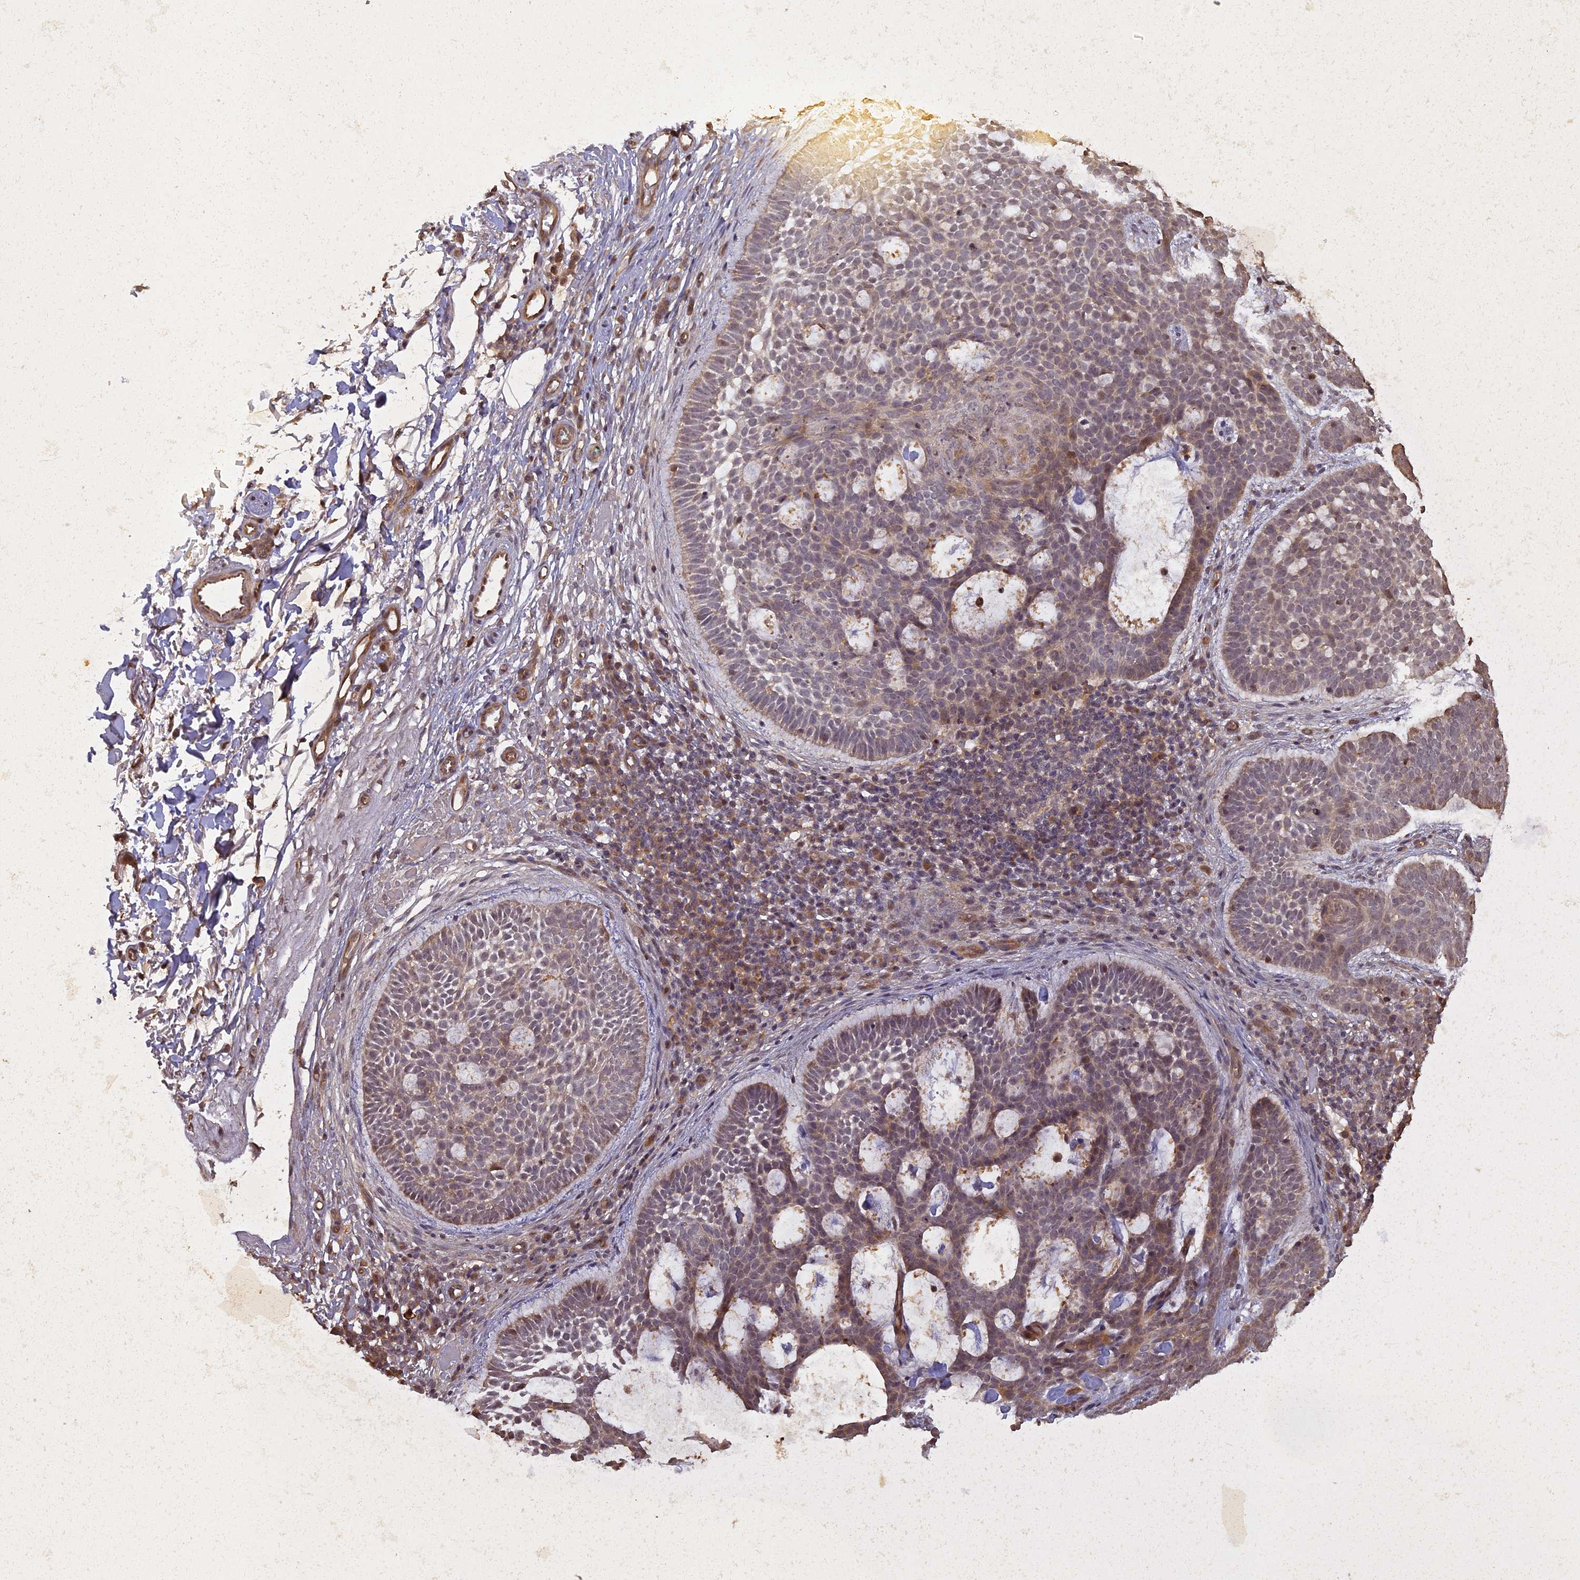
{"staining": {"intensity": "weak", "quantity": ">75%", "location": "cytoplasmic/membranous"}, "tissue": "skin cancer", "cell_type": "Tumor cells", "image_type": "cancer", "snomed": [{"axis": "morphology", "description": "Basal cell carcinoma"}, {"axis": "topography", "description": "Skin"}], "caption": "Skin basal cell carcinoma was stained to show a protein in brown. There is low levels of weak cytoplasmic/membranous positivity in about >75% of tumor cells.", "gene": "LIN37", "patient": {"sex": "male", "age": 85}}